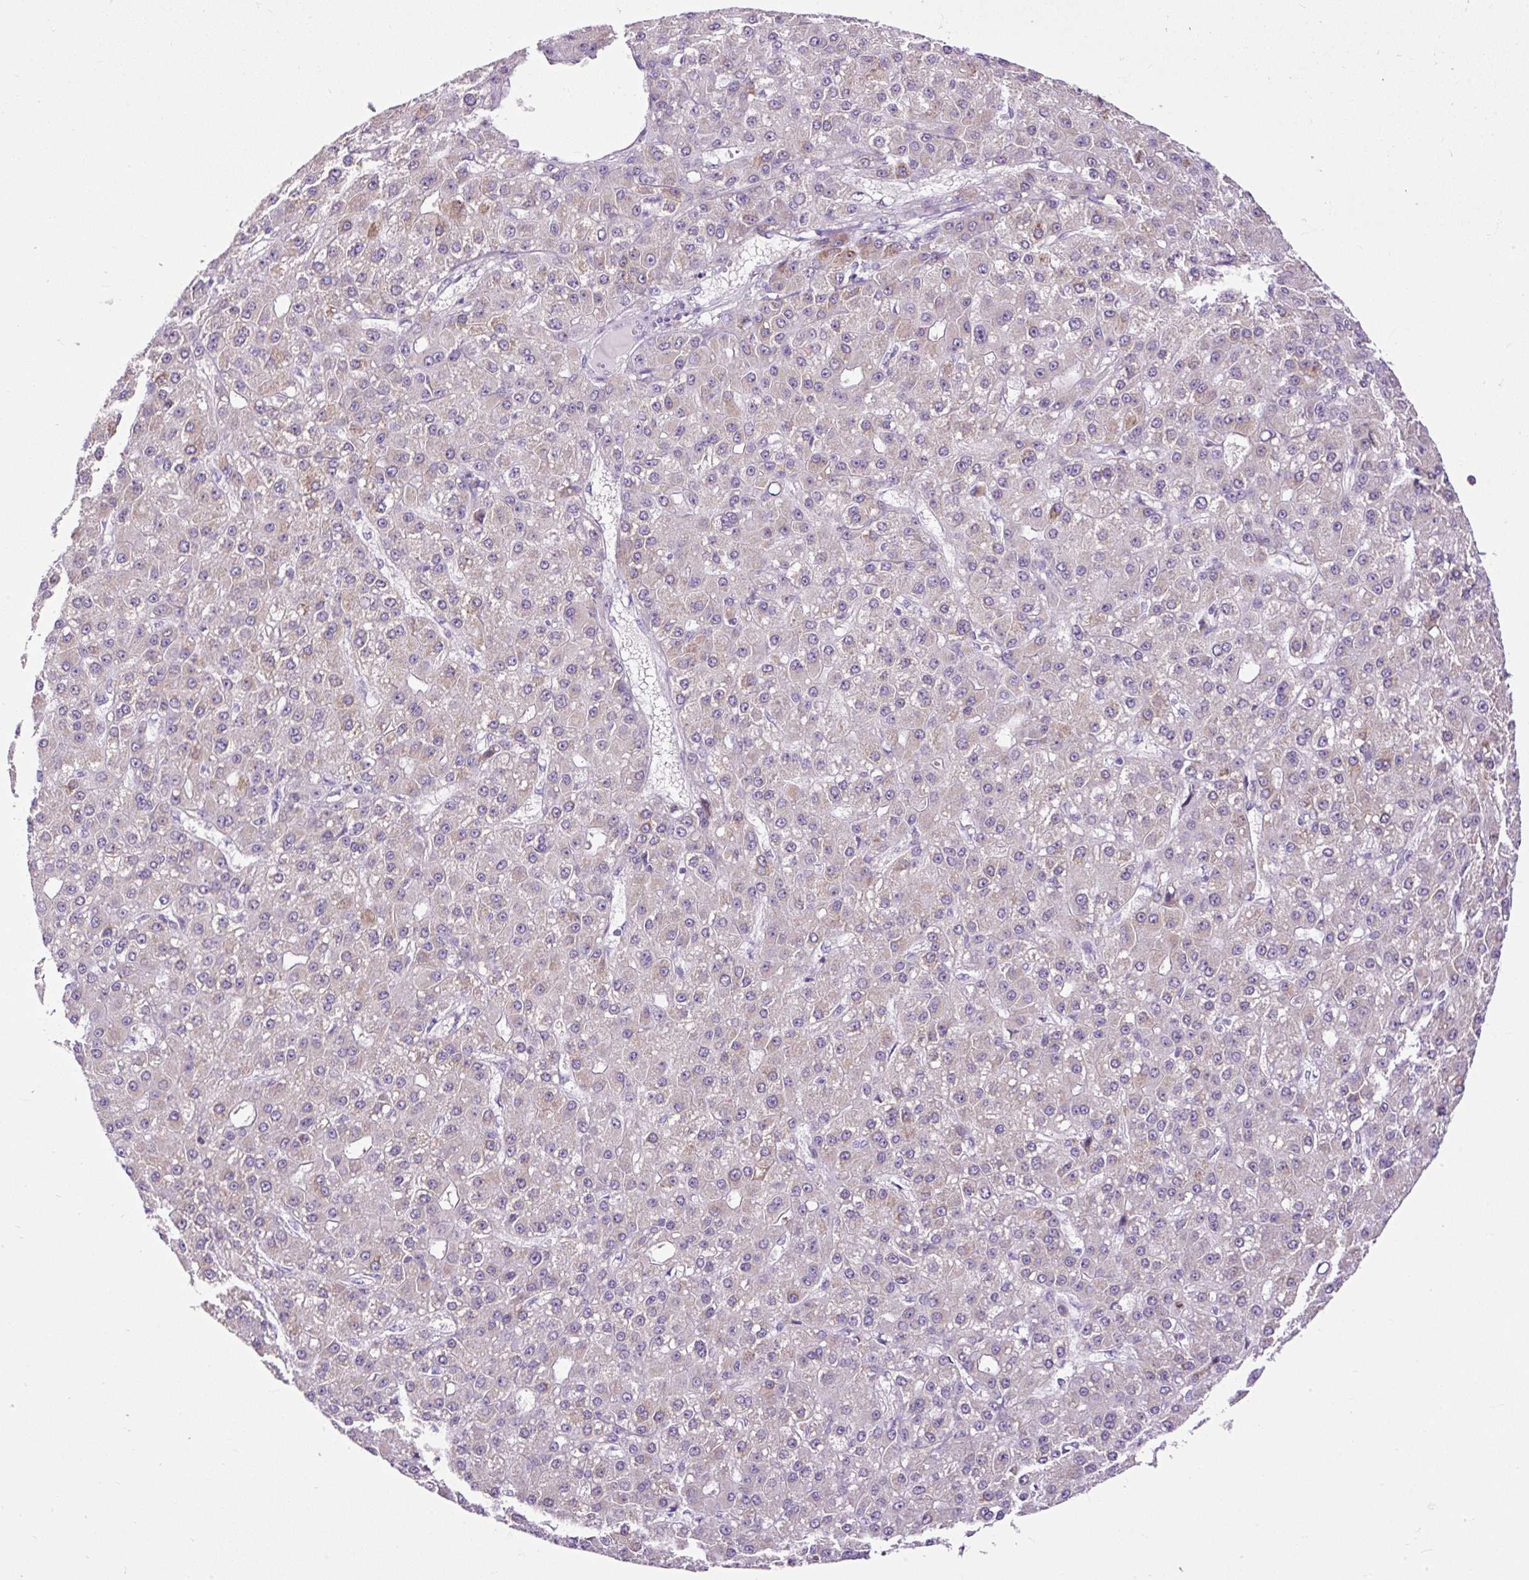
{"staining": {"intensity": "weak", "quantity": "<25%", "location": "cytoplasmic/membranous"}, "tissue": "liver cancer", "cell_type": "Tumor cells", "image_type": "cancer", "snomed": [{"axis": "morphology", "description": "Carcinoma, Hepatocellular, NOS"}, {"axis": "topography", "description": "Liver"}], "caption": "Immunohistochemistry (IHC) histopathology image of neoplastic tissue: liver cancer stained with DAB (3,3'-diaminobenzidine) shows no significant protein positivity in tumor cells.", "gene": "FMC1", "patient": {"sex": "male", "age": 67}}